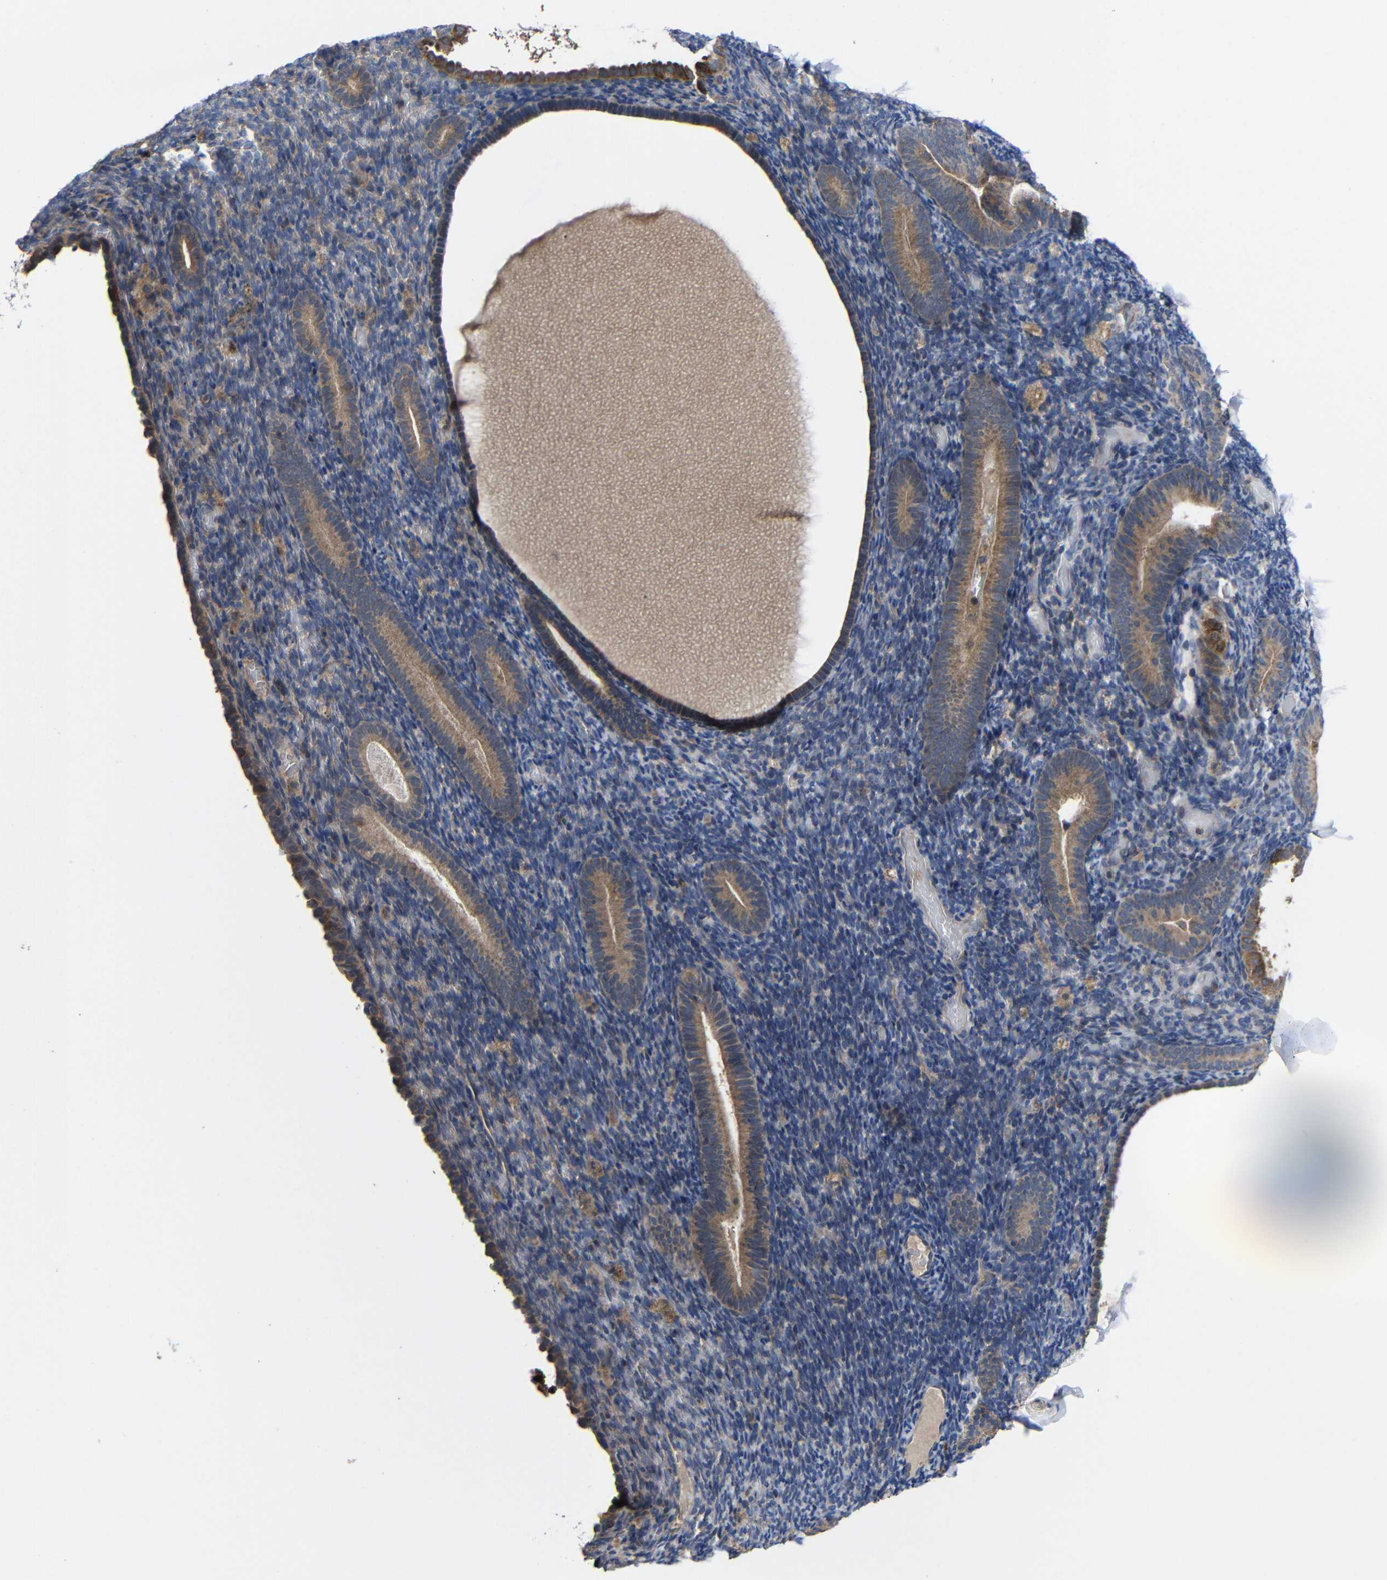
{"staining": {"intensity": "moderate", "quantity": "<25%", "location": "cytoplasmic/membranous"}, "tissue": "endometrium", "cell_type": "Cells in endometrial stroma", "image_type": "normal", "snomed": [{"axis": "morphology", "description": "Normal tissue, NOS"}, {"axis": "topography", "description": "Endometrium"}], "caption": "Immunohistochemical staining of normal human endometrium reveals low levels of moderate cytoplasmic/membranous expression in about <25% of cells in endometrial stroma. (IHC, brightfield microscopy, high magnification).", "gene": "LPAR5", "patient": {"sex": "female", "age": 51}}